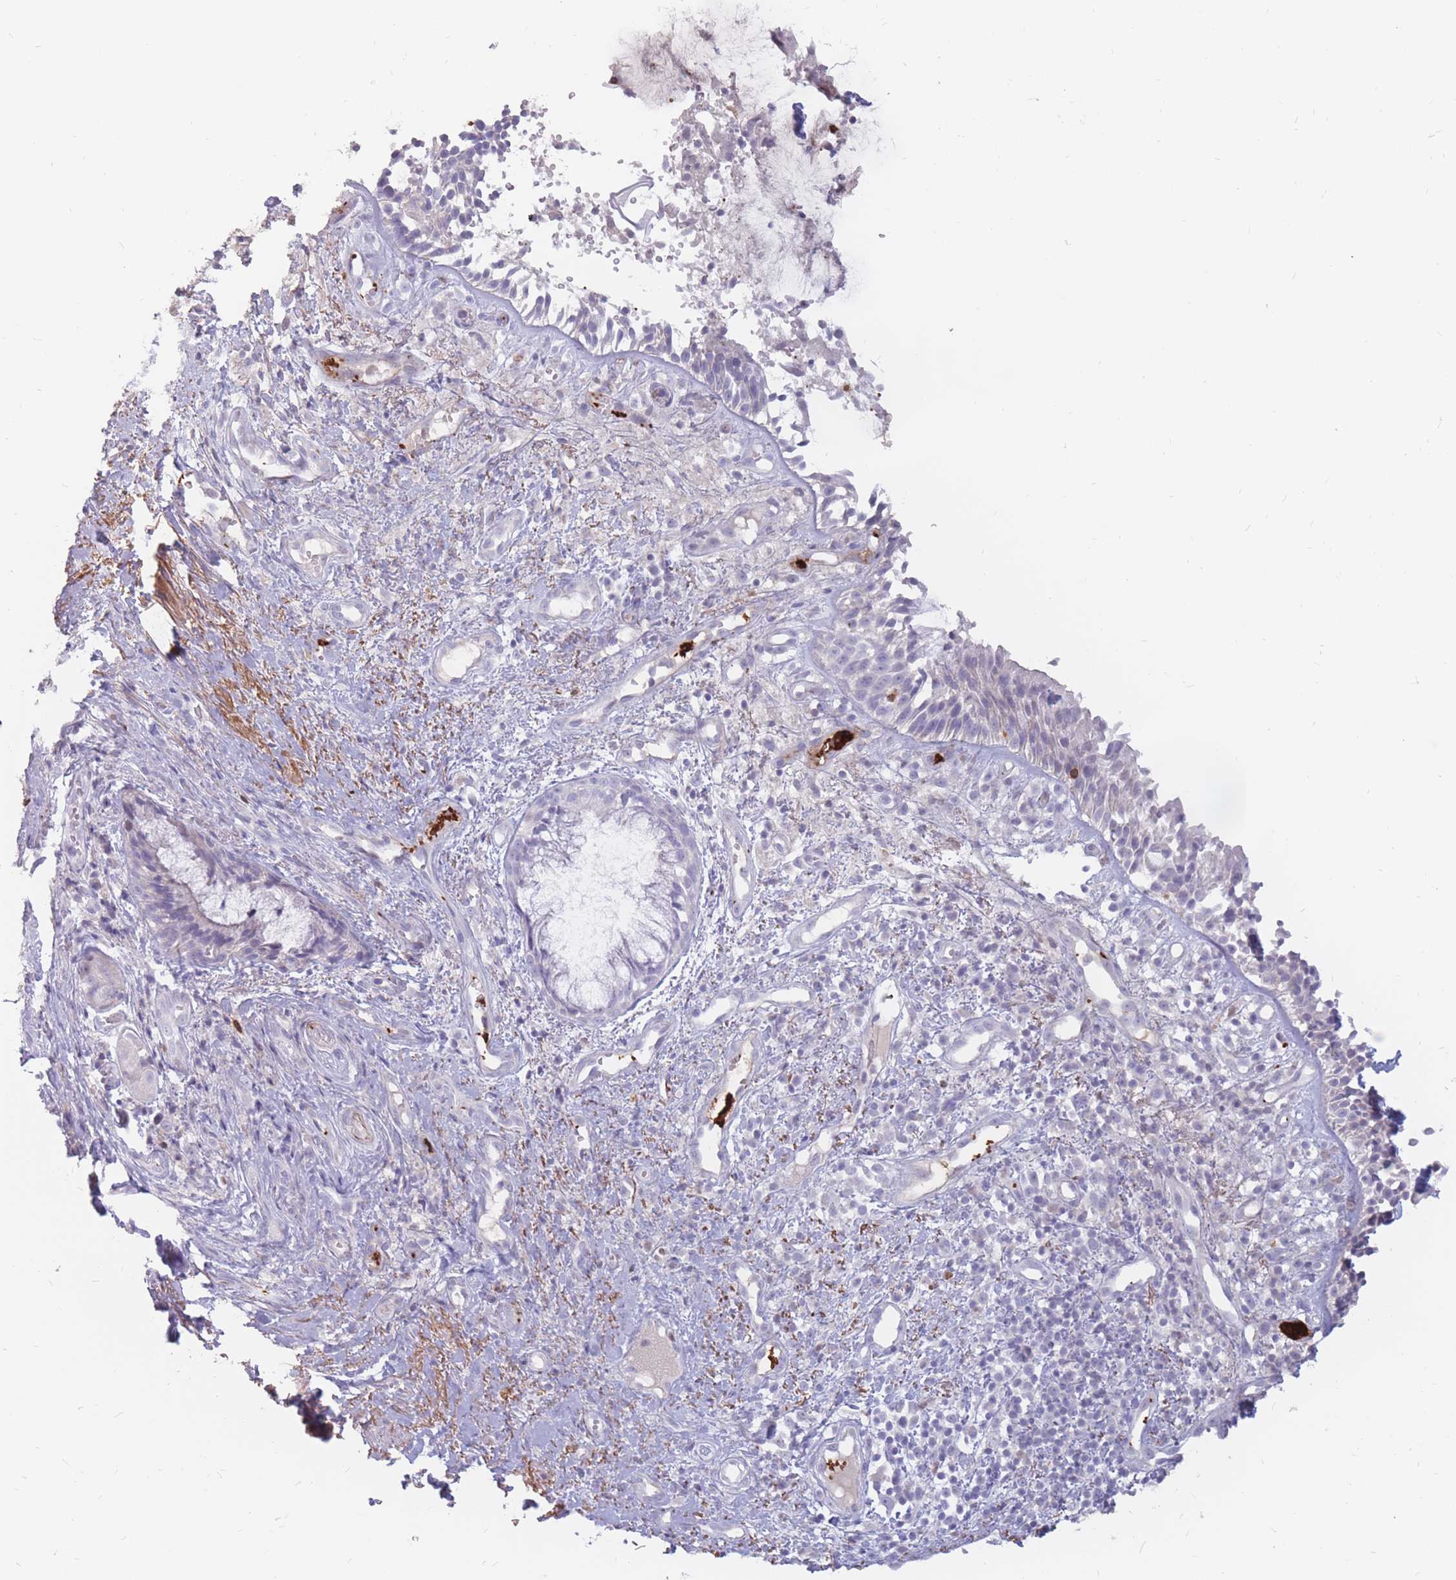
{"staining": {"intensity": "negative", "quantity": "none", "location": "none"}, "tissue": "nasopharynx", "cell_type": "Respiratory epithelial cells", "image_type": "normal", "snomed": [{"axis": "morphology", "description": "Normal tissue, NOS"}, {"axis": "topography", "description": "Cartilage tissue"}, {"axis": "topography", "description": "Nasopharynx"}, {"axis": "topography", "description": "Thyroid gland"}], "caption": "This is a image of IHC staining of normal nasopharynx, which shows no expression in respiratory epithelial cells. (IHC, brightfield microscopy, high magnification).", "gene": "PTGDR", "patient": {"sex": "male", "age": 63}}